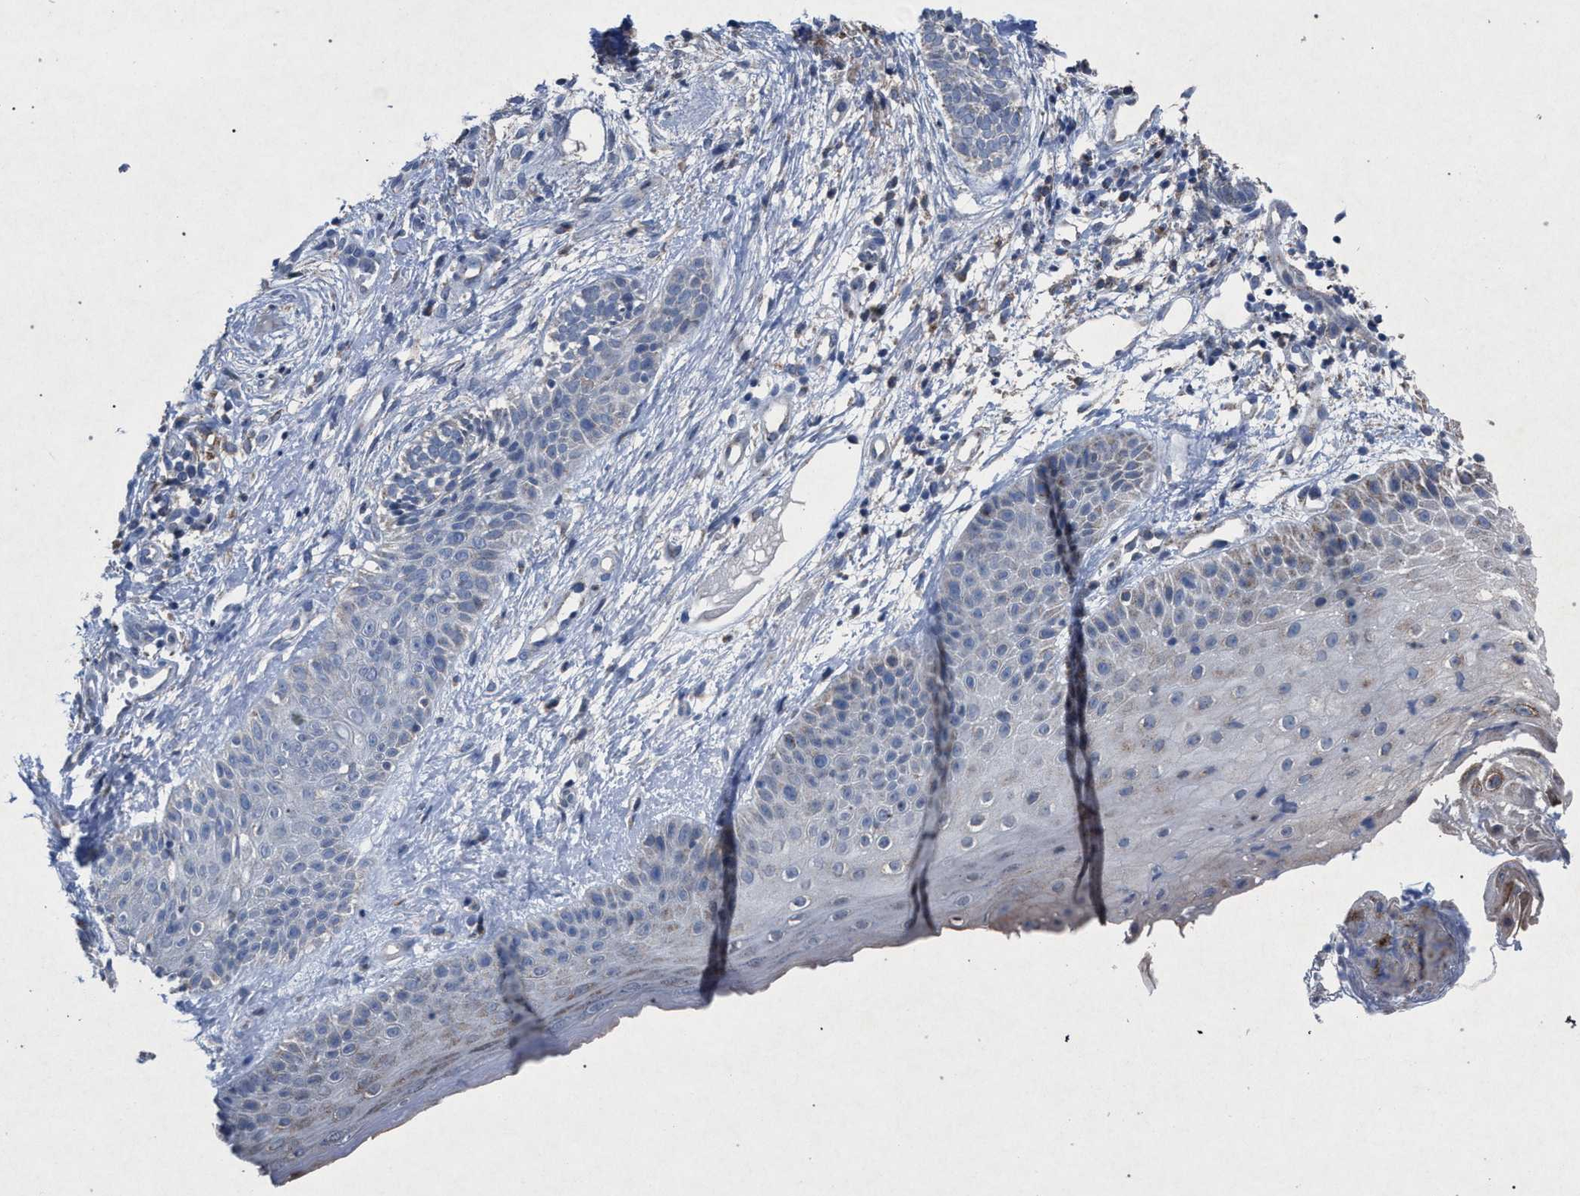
{"staining": {"intensity": "negative", "quantity": "none", "location": "none"}, "tissue": "skin cancer", "cell_type": "Tumor cells", "image_type": "cancer", "snomed": [{"axis": "morphology", "description": "Normal tissue, NOS"}, {"axis": "morphology", "description": "Basal cell carcinoma"}, {"axis": "topography", "description": "Skin"}], "caption": "Skin basal cell carcinoma was stained to show a protein in brown. There is no significant expression in tumor cells.", "gene": "HSD17B4", "patient": {"sex": "male", "age": 63}}